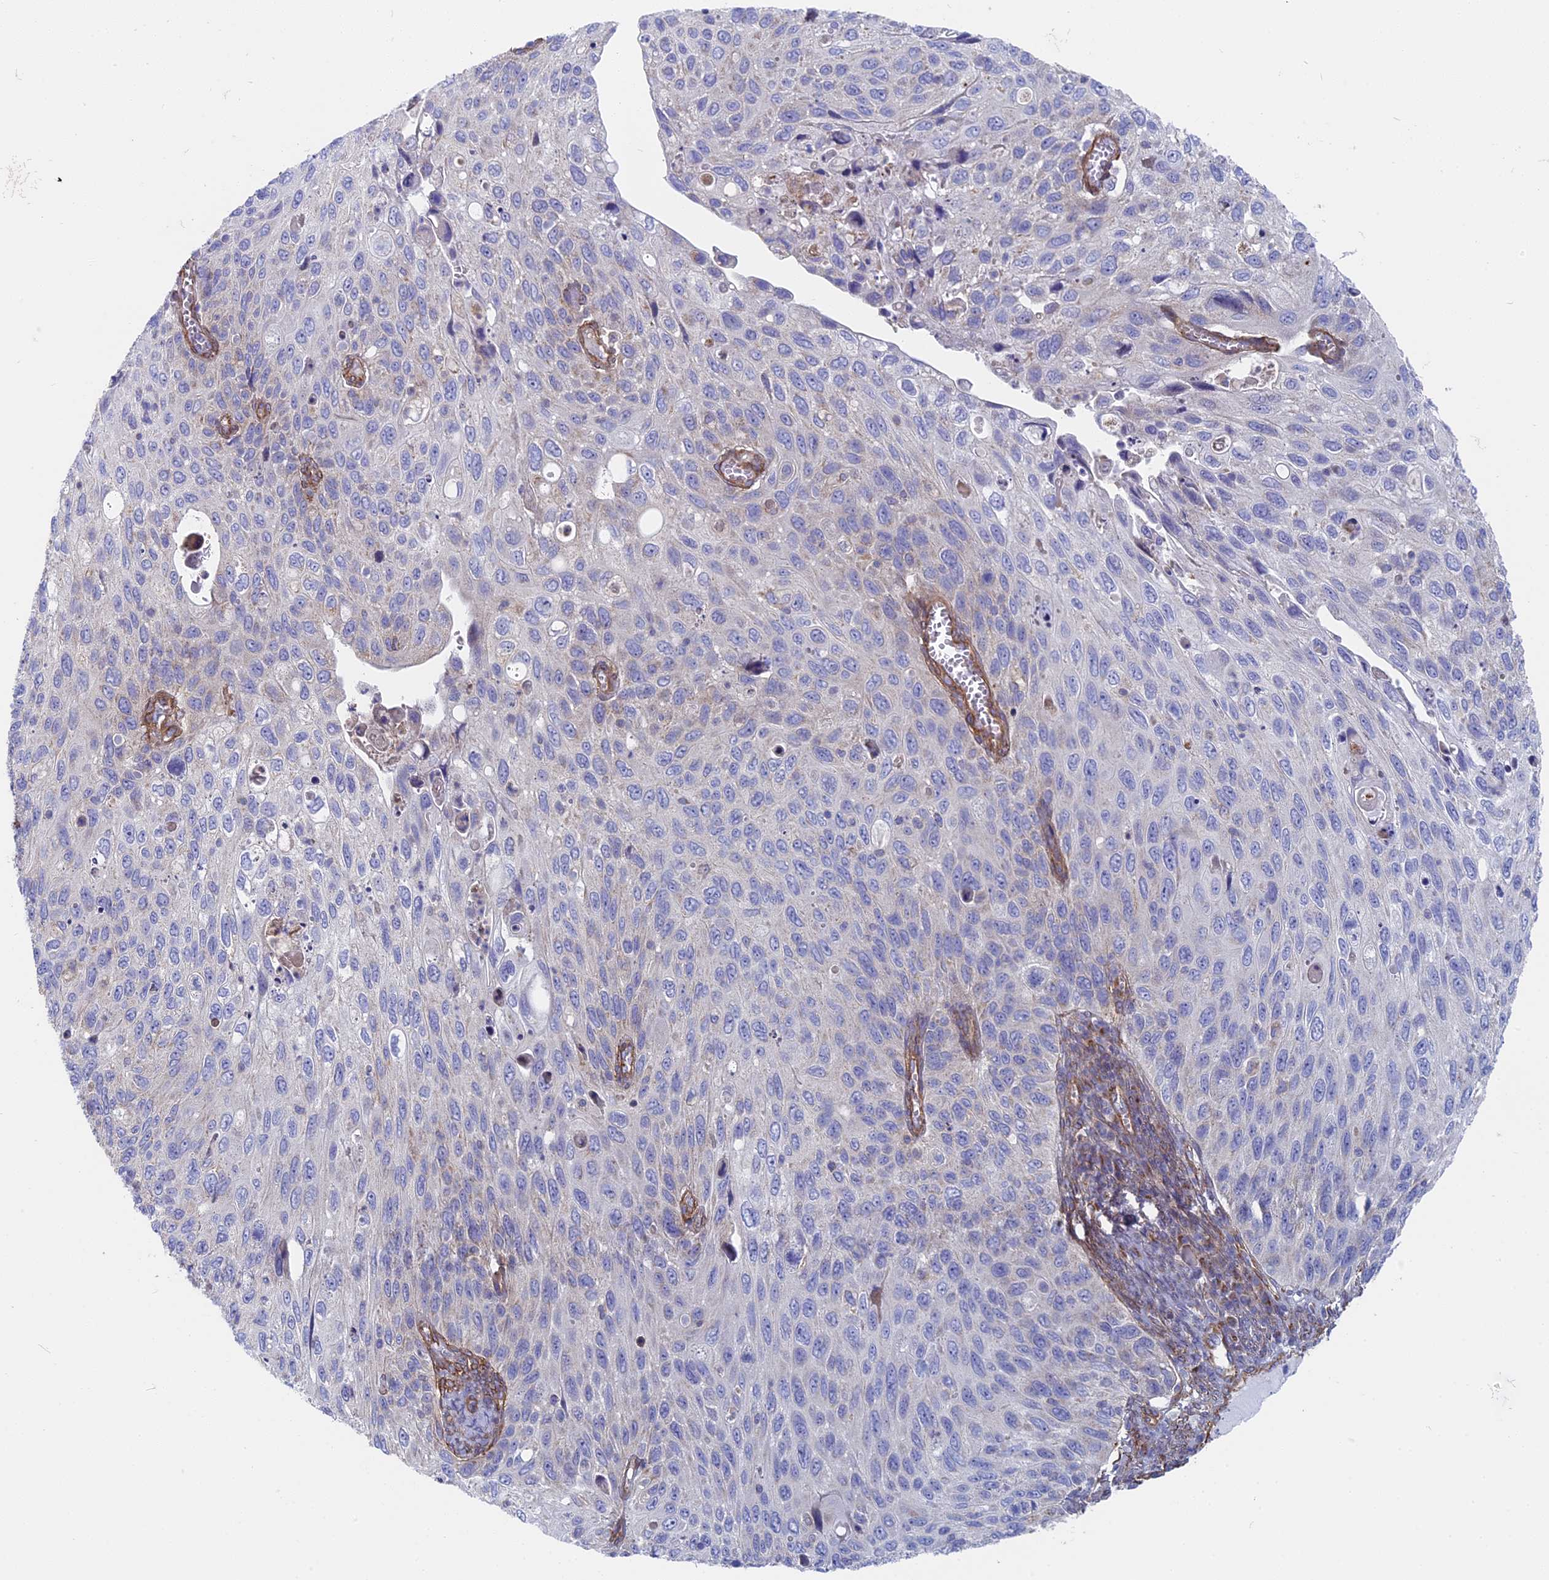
{"staining": {"intensity": "negative", "quantity": "none", "location": "none"}, "tissue": "cervical cancer", "cell_type": "Tumor cells", "image_type": "cancer", "snomed": [{"axis": "morphology", "description": "Squamous cell carcinoma, NOS"}, {"axis": "topography", "description": "Cervix"}], "caption": "Squamous cell carcinoma (cervical) stained for a protein using immunohistochemistry (IHC) shows no positivity tumor cells.", "gene": "DDA1", "patient": {"sex": "female", "age": 70}}